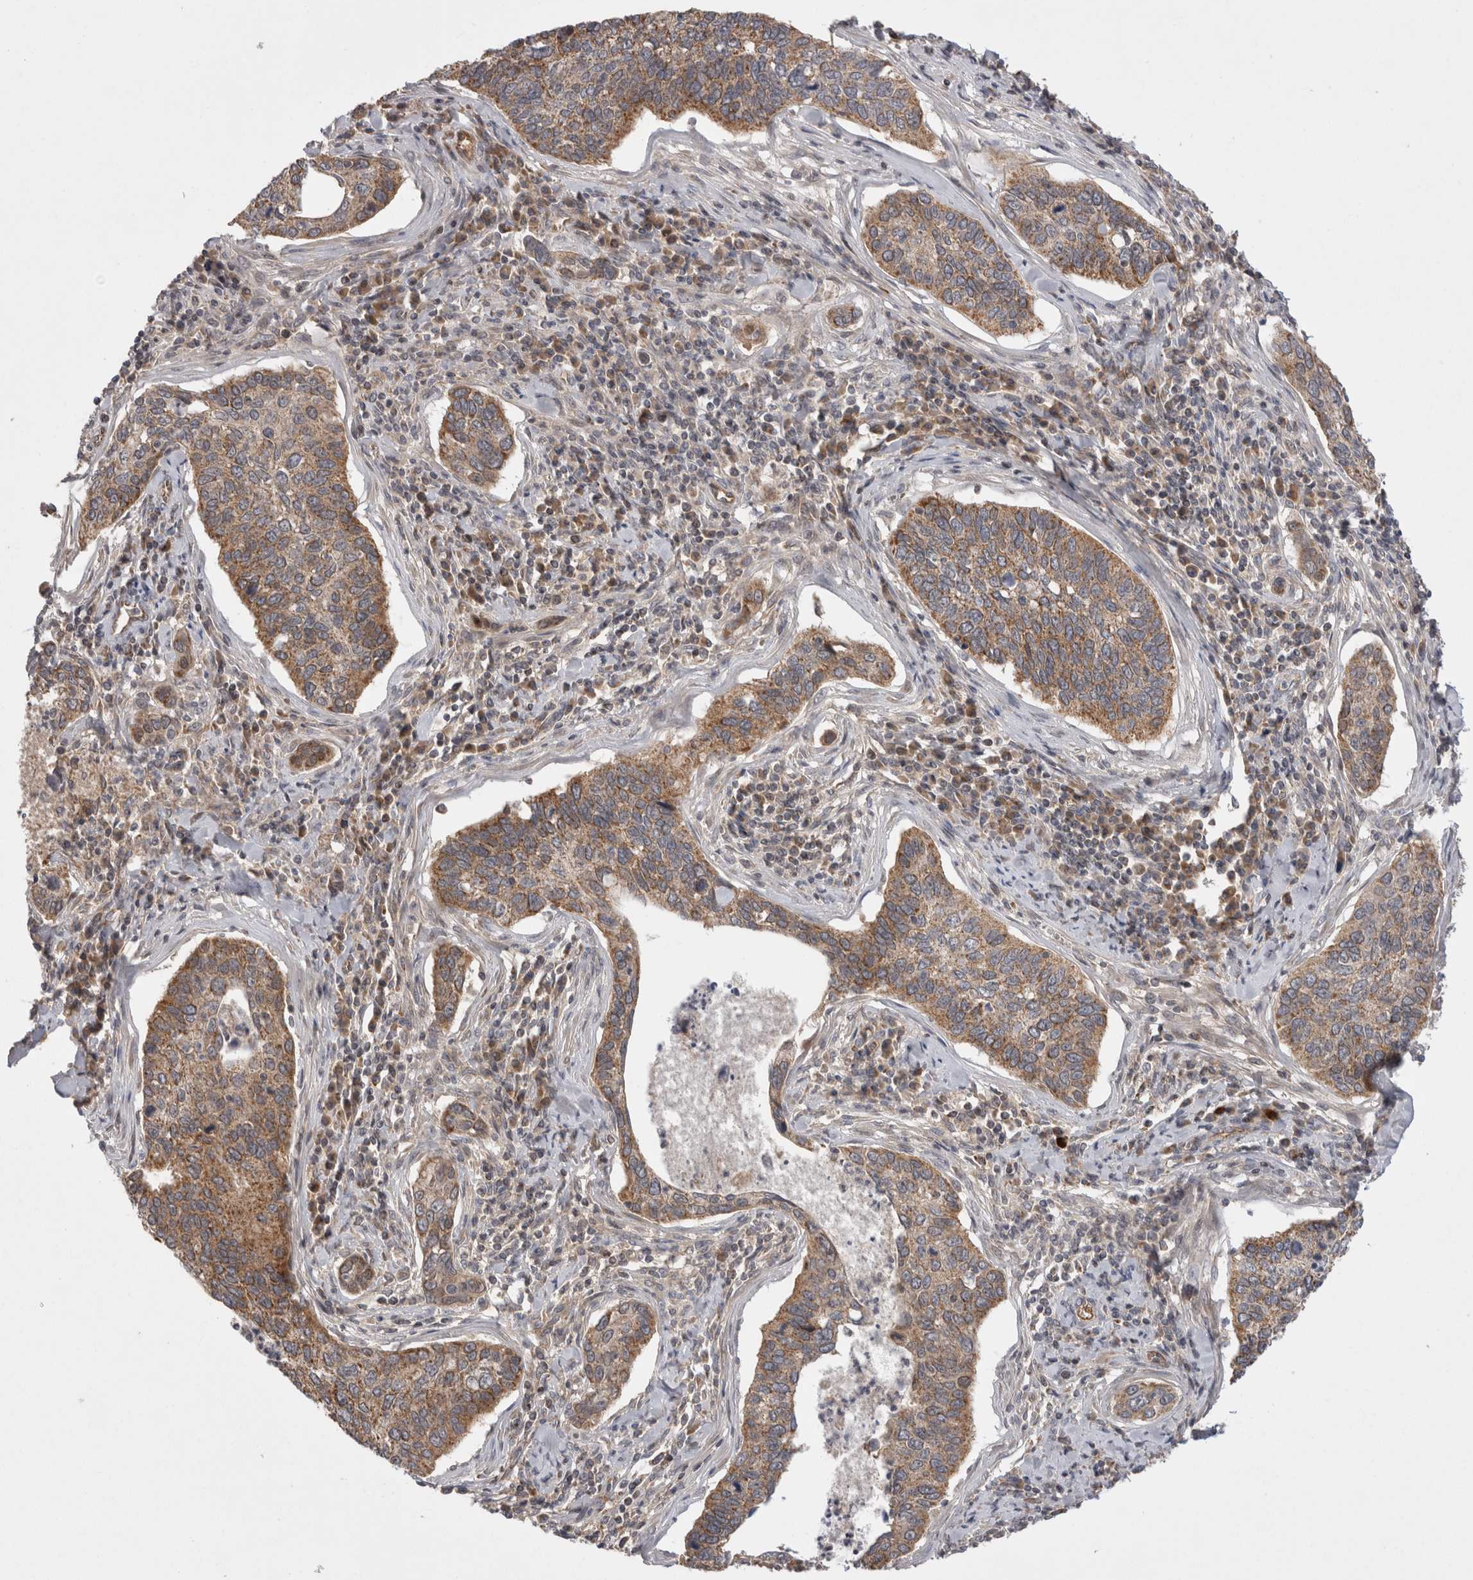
{"staining": {"intensity": "moderate", "quantity": ">75%", "location": "cytoplasmic/membranous"}, "tissue": "cervical cancer", "cell_type": "Tumor cells", "image_type": "cancer", "snomed": [{"axis": "morphology", "description": "Squamous cell carcinoma, NOS"}, {"axis": "topography", "description": "Cervix"}], "caption": "Protein staining of squamous cell carcinoma (cervical) tissue demonstrates moderate cytoplasmic/membranous expression in about >75% of tumor cells.", "gene": "DARS2", "patient": {"sex": "female", "age": 53}}